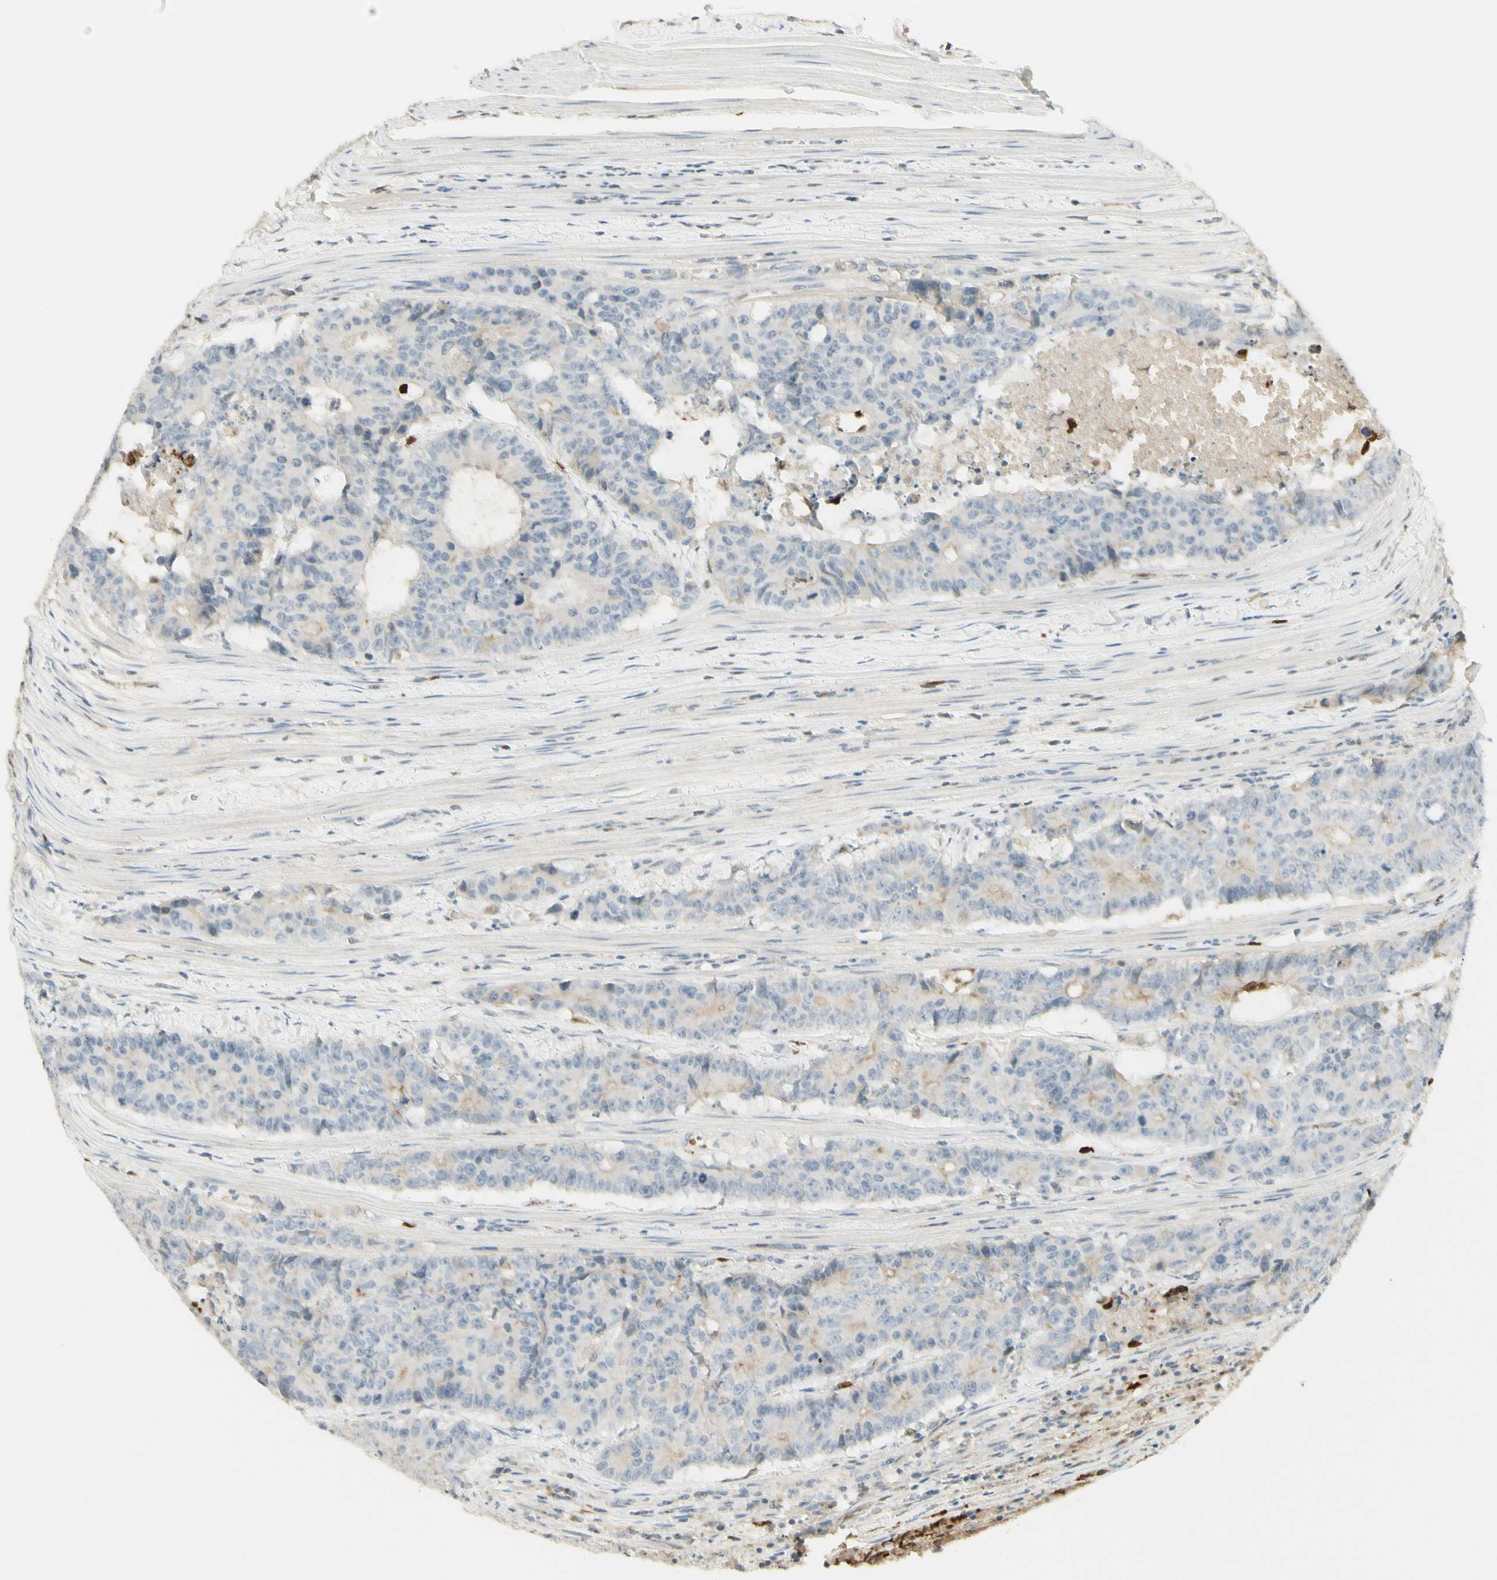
{"staining": {"intensity": "negative", "quantity": "none", "location": "none"}, "tissue": "colorectal cancer", "cell_type": "Tumor cells", "image_type": "cancer", "snomed": [{"axis": "morphology", "description": "Adenocarcinoma, NOS"}, {"axis": "topography", "description": "Colon"}], "caption": "Tumor cells are negative for protein expression in human adenocarcinoma (colorectal).", "gene": "NID1", "patient": {"sex": "female", "age": 86}}